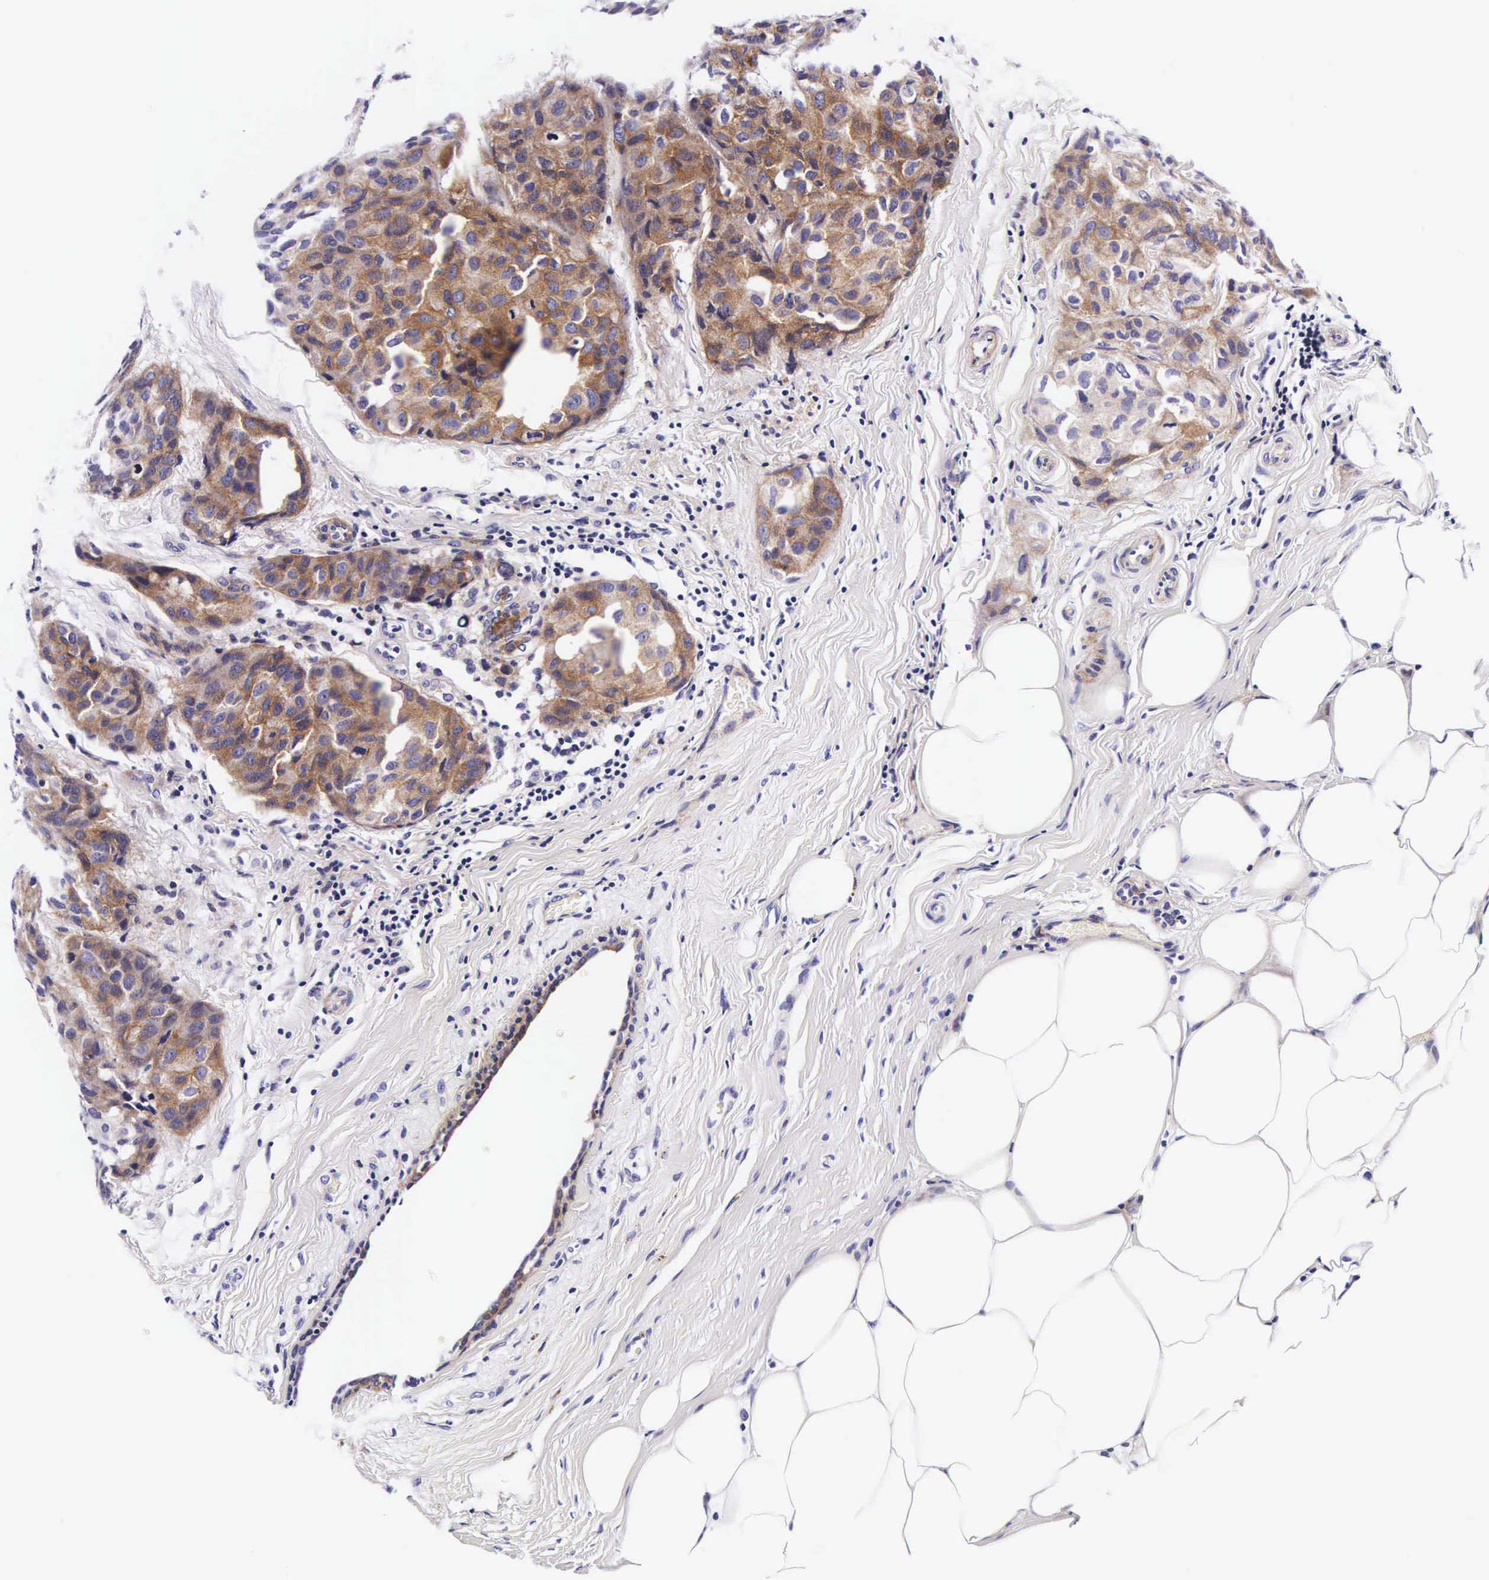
{"staining": {"intensity": "moderate", "quantity": "25%-75%", "location": "cytoplasmic/membranous"}, "tissue": "breast cancer", "cell_type": "Tumor cells", "image_type": "cancer", "snomed": [{"axis": "morphology", "description": "Duct carcinoma"}, {"axis": "topography", "description": "Breast"}], "caption": "This photomicrograph displays breast cancer (intraductal carcinoma) stained with immunohistochemistry to label a protein in brown. The cytoplasmic/membranous of tumor cells show moderate positivity for the protein. Nuclei are counter-stained blue.", "gene": "UPRT", "patient": {"sex": "female", "age": 68}}